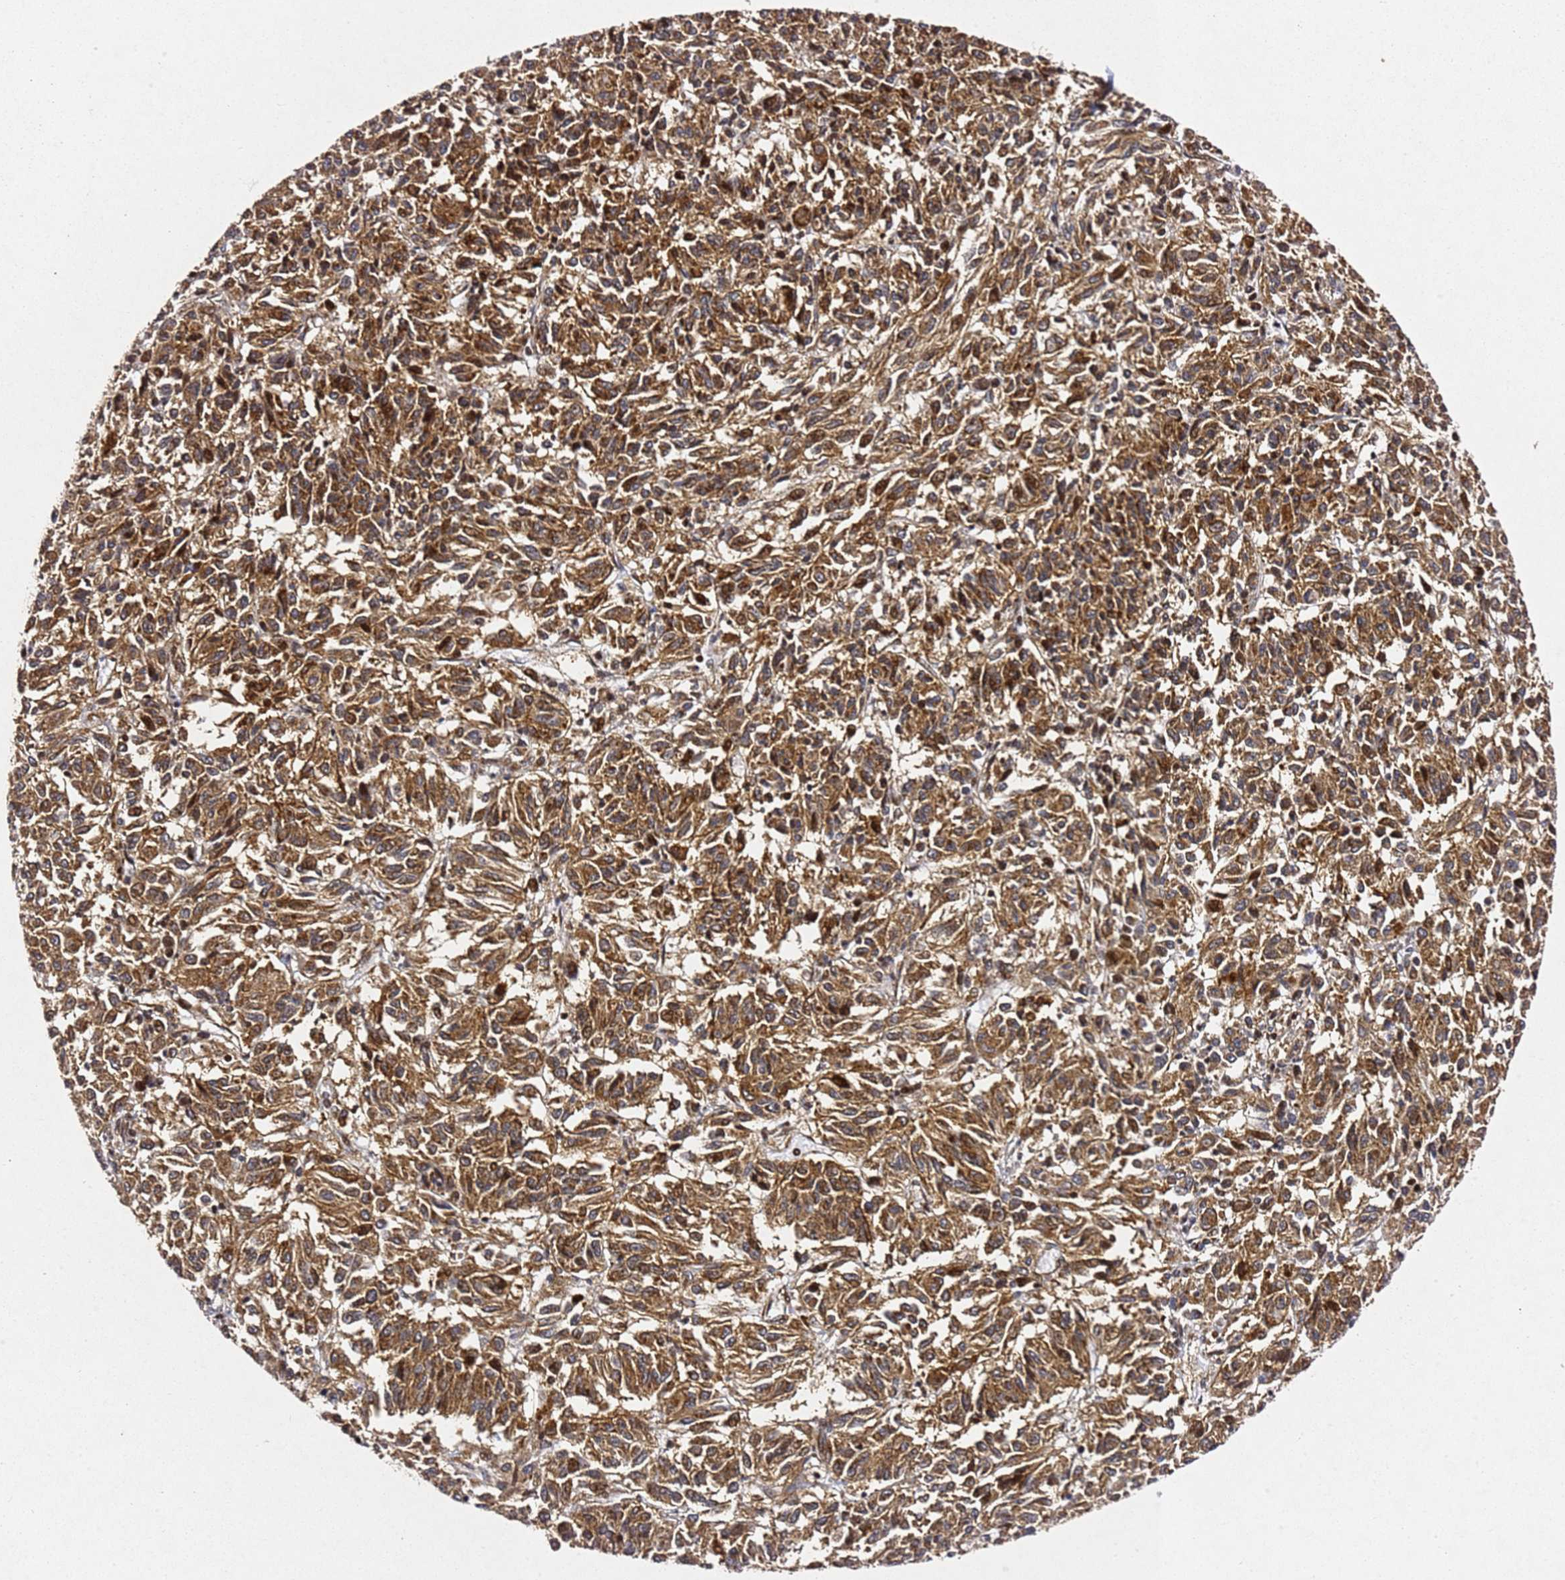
{"staining": {"intensity": "strong", "quantity": ">75%", "location": "cytoplasmic/membranous"}, "tissue": "melanoma", "cell_type": "Tumor cells", "image_type": "cancer", "snomed": [{"axis": "morphology", "description": "Malignant melanoma, Metastatic site"}, {"axis": "topography", "description": "Lung"}], "caption": "Protein staining of melanoma tissue shows strong cytoplasmic/membranous positivity in approximately >75% of tumor cells.", "gene": "ZNF296", "patient": {"sex": "male", "age": 64}}